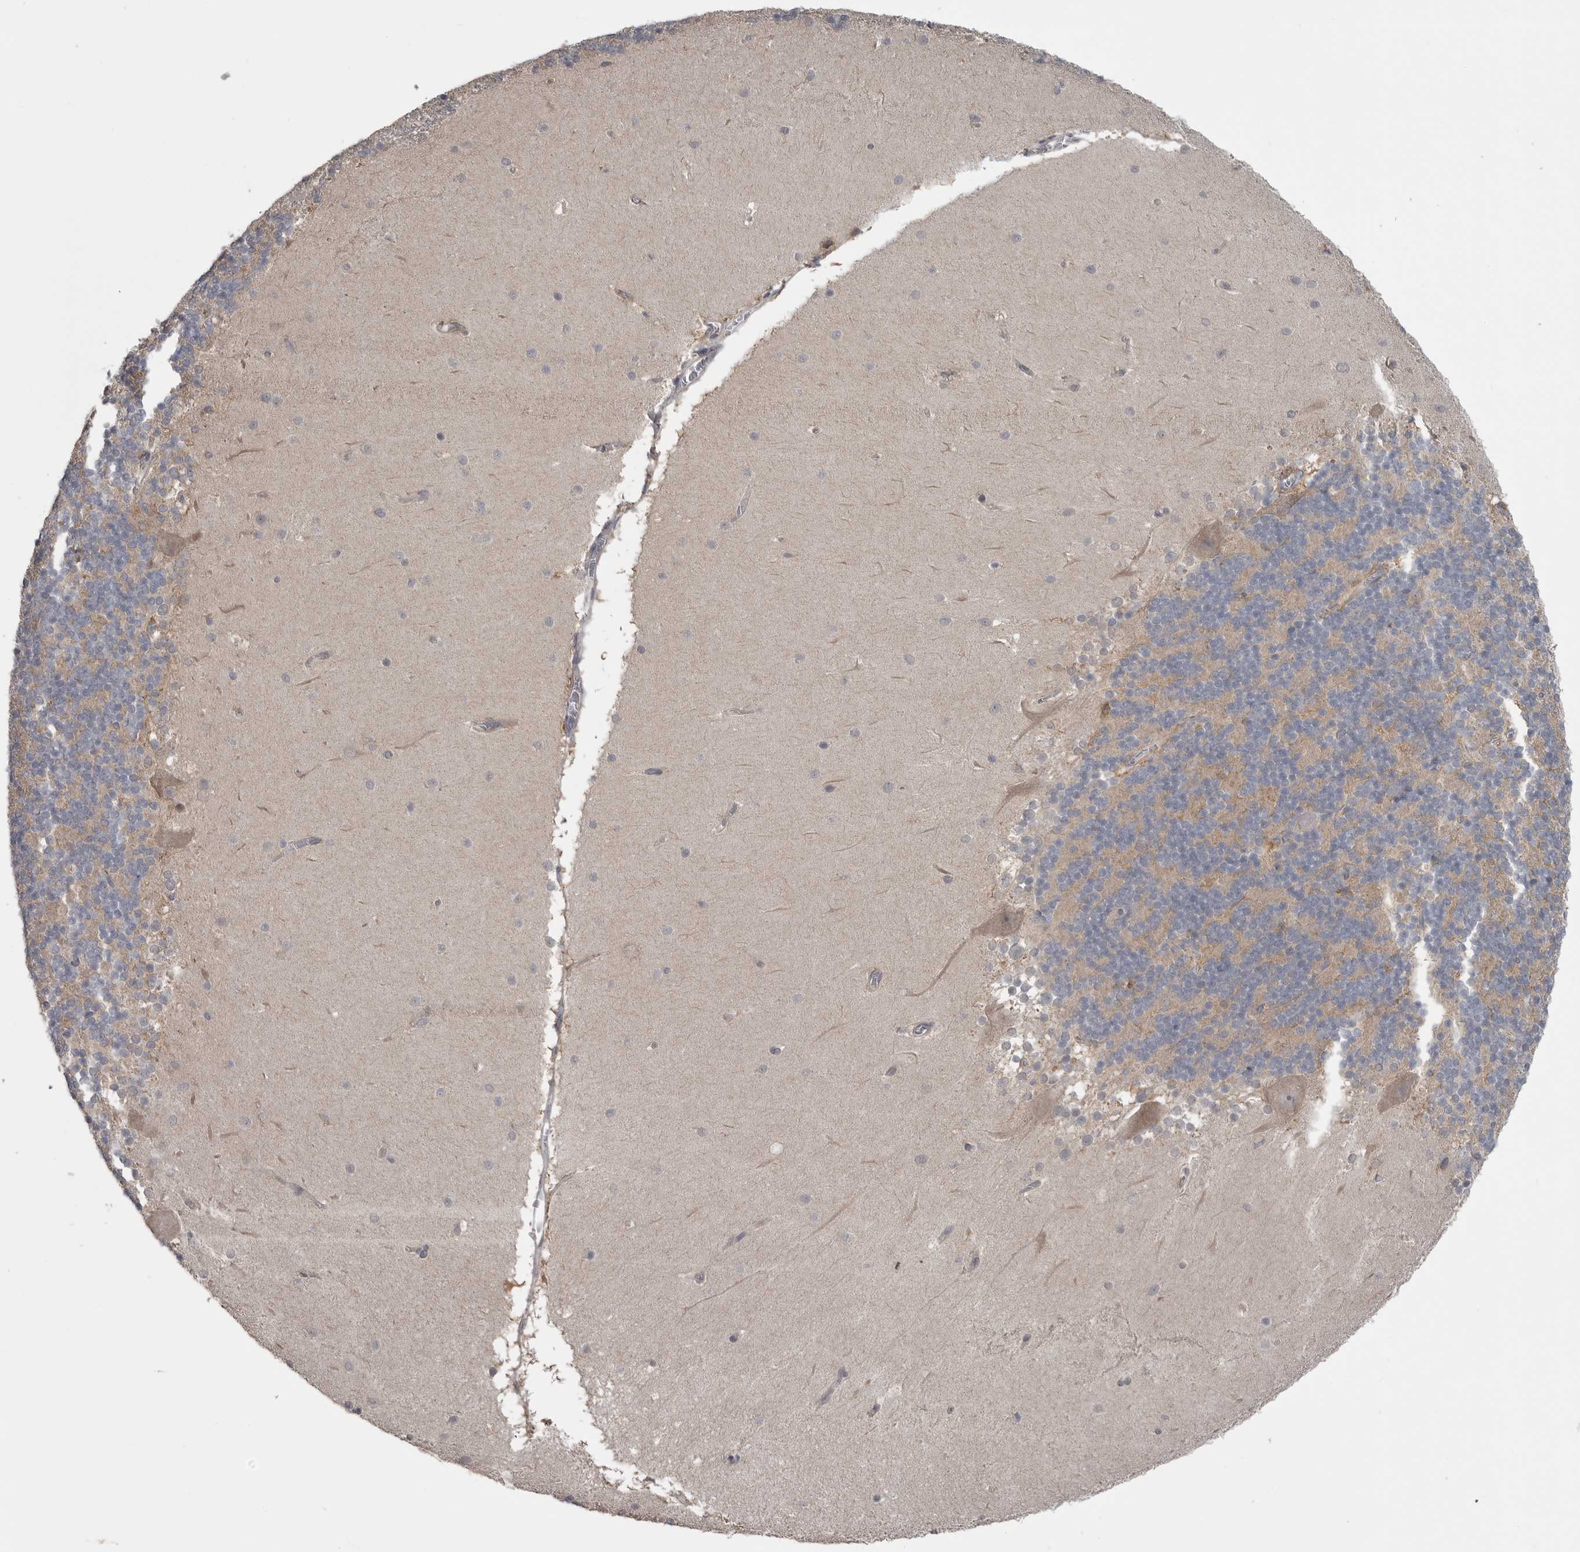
{"staining": {"intensity": "weak", "quantity": ">75%", "location": "cytoplasmic/membranous"}, "tissue": "cerebellum", "cell_type": "Cells in granular layer", "image_type": "normal", "snomed": [{"axis": "morphology", "description": "Normal tissue, NOS"}, {"axis": "topography", "description": "Cerebellum"}], "caption": "About >75% of cells in granular layer in normal human cerebellum show weak cytoplasmic/membranous protein staining as visualized by brown immunohistochemical staining.", "gene": "MAPK13", "patient": {"sex": "female", "age": 19}}